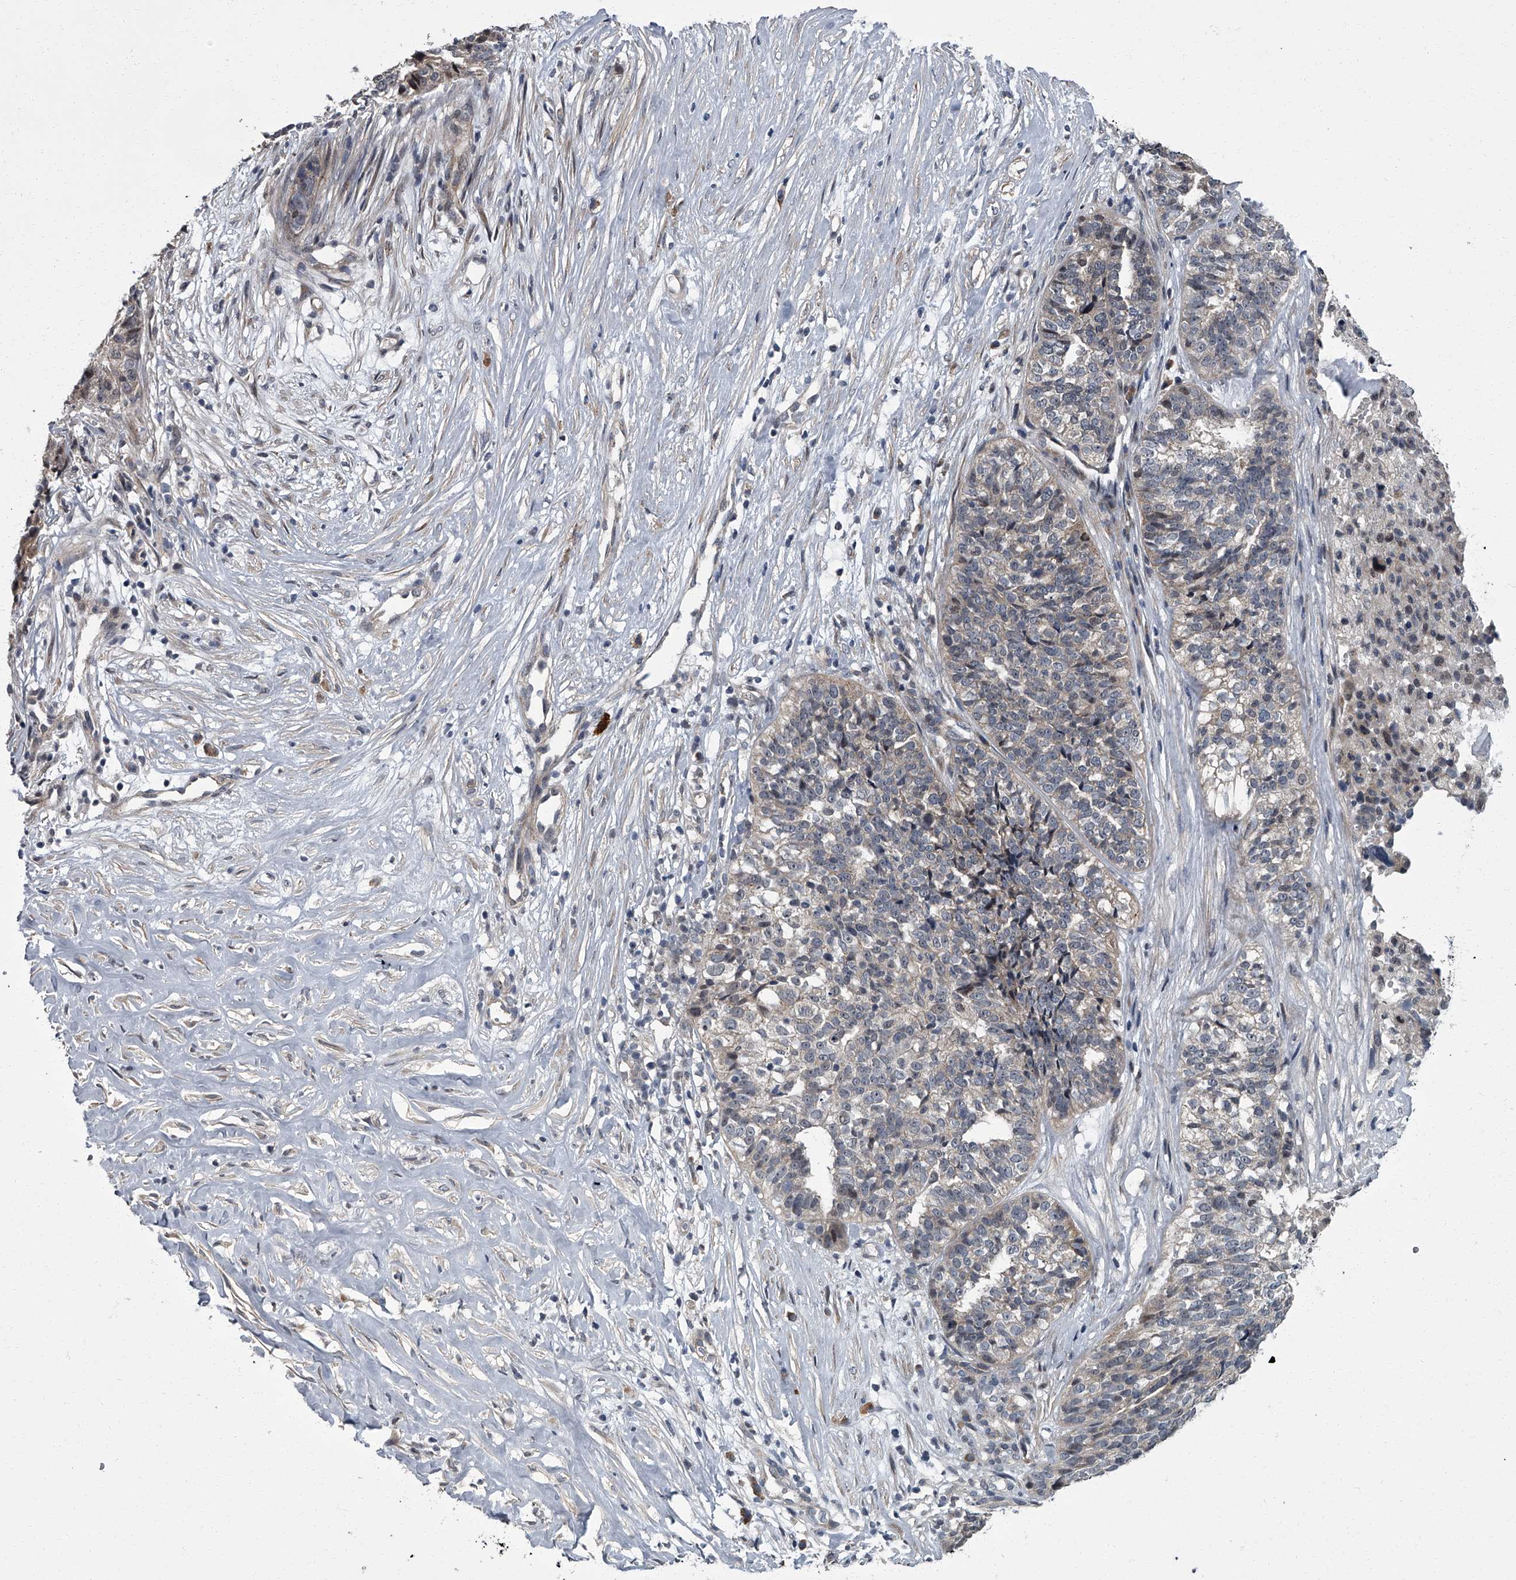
{"staining": {"intensity": "weak", "quantity": "25%-75%", "location": "cytoplasmic/membranous"}, "tissue": "ovarian cancer", "cell_type": "Tumor cells", "image_type": "cancer", "snomed": [{"axis": "morphology", "description": "Cystadenocarcinoma, serous, NOS"}, {"axis": "topography", "description": "Ovary"}], "caption": "Immunohistochemical staining of ovarian cancer (serous cystadenocarcinoma) displays low levels of weak cytoplasmic/membranous expression in approximately 25%-75% of tumor cells.", "gene": "ZNF274", "patient": {"sex": "female", "age": 59}}